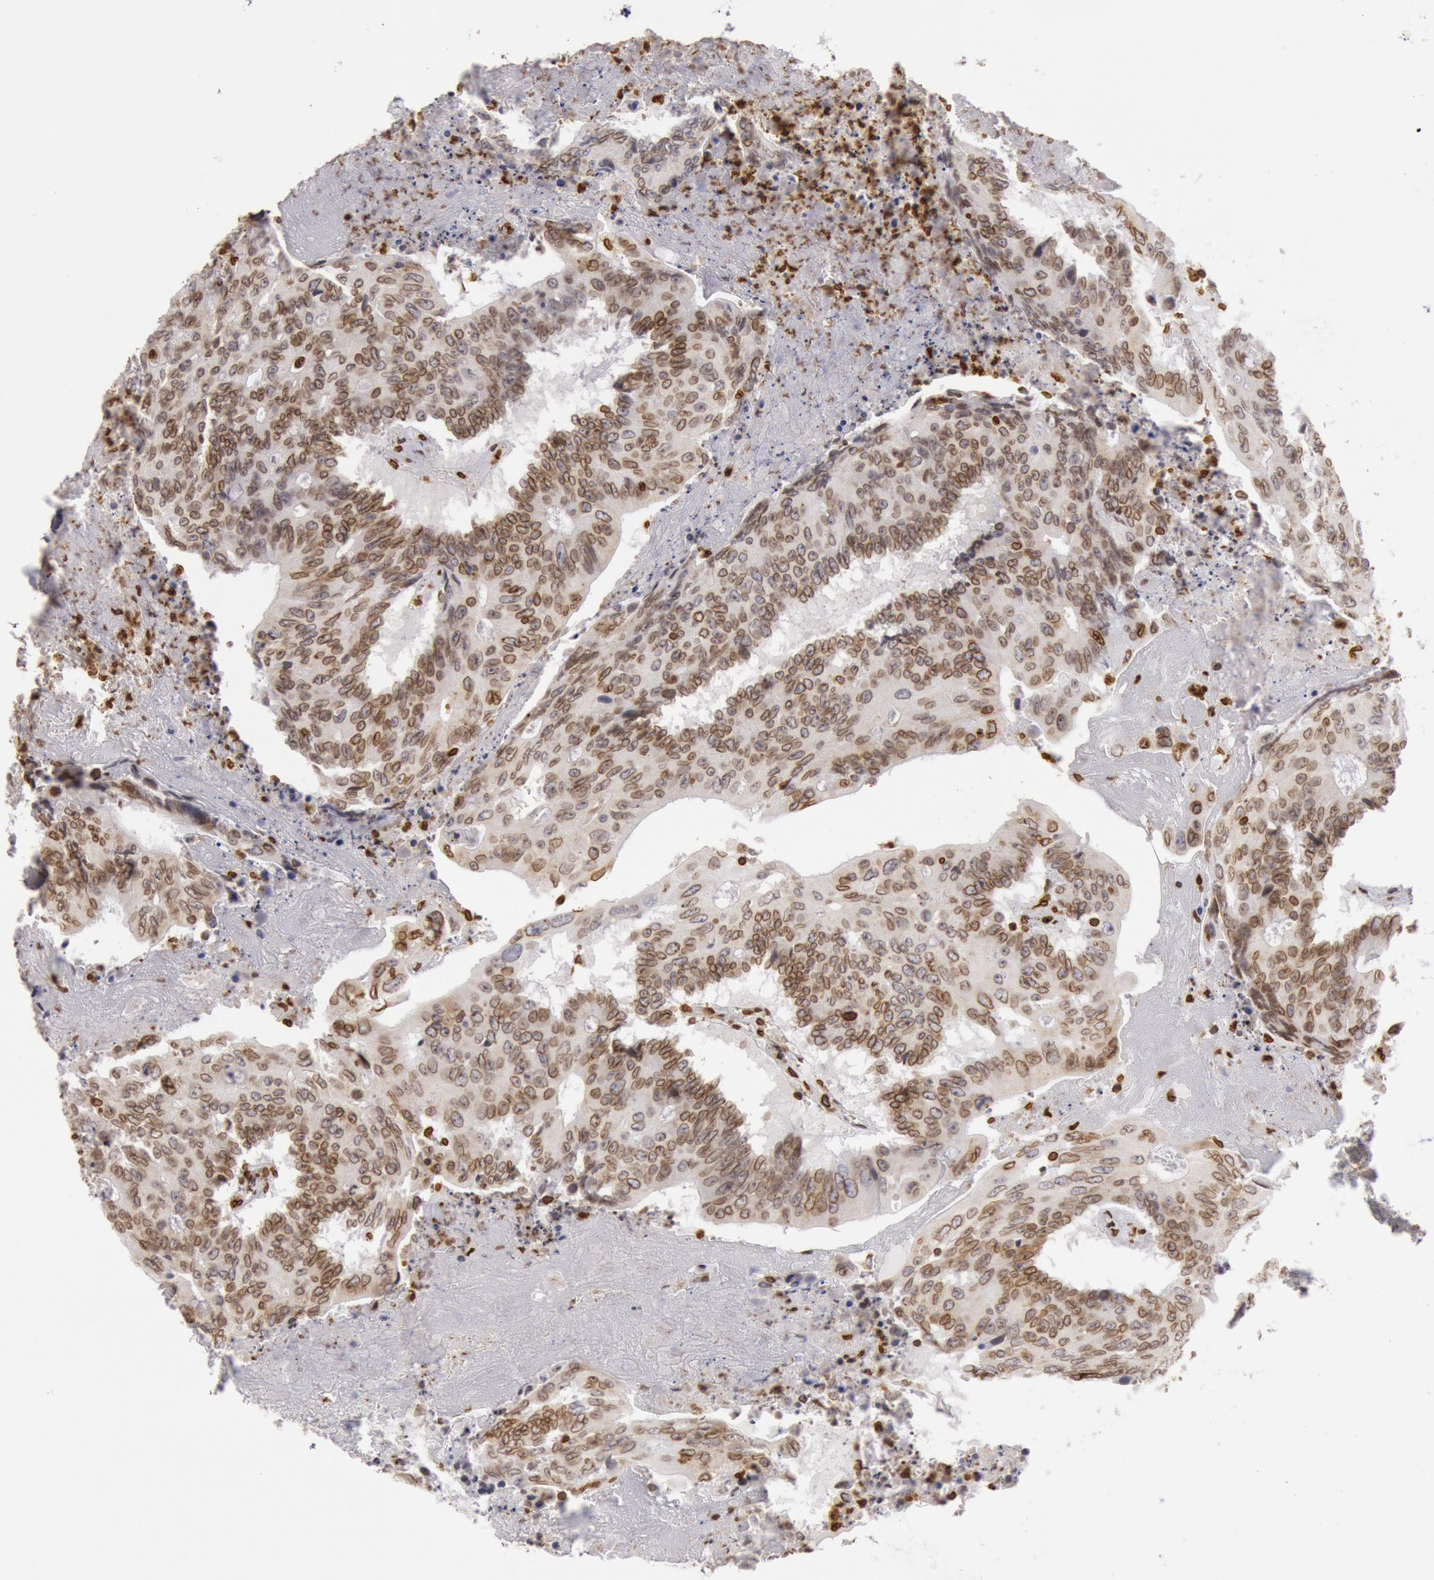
{"staining": {"intensity": "strong", "quantity": ">75%", "location": "nuclear"}, "tissue": "colorectal cancer", "cell_type": "Tumor cells", "image_type": "cancer", "snomed": [{"axis": "morphology", "description": "Adenocarcinoma, NOS"}, {"axis": "topography", "description": "Colon"}], "caption": "Colorectal cancer stained with immunohistochemistry shows strong nuclear expression in approximately >75% of tumor cells. The protein of interest is stained brown, and the nuclei are stained in blue (DAB (3,3'-diaminobenzidine) IHC with brightfield microscopy, high magnification).", "gene": "SUN2", "patient": {"sex": "male", "age": 65}}